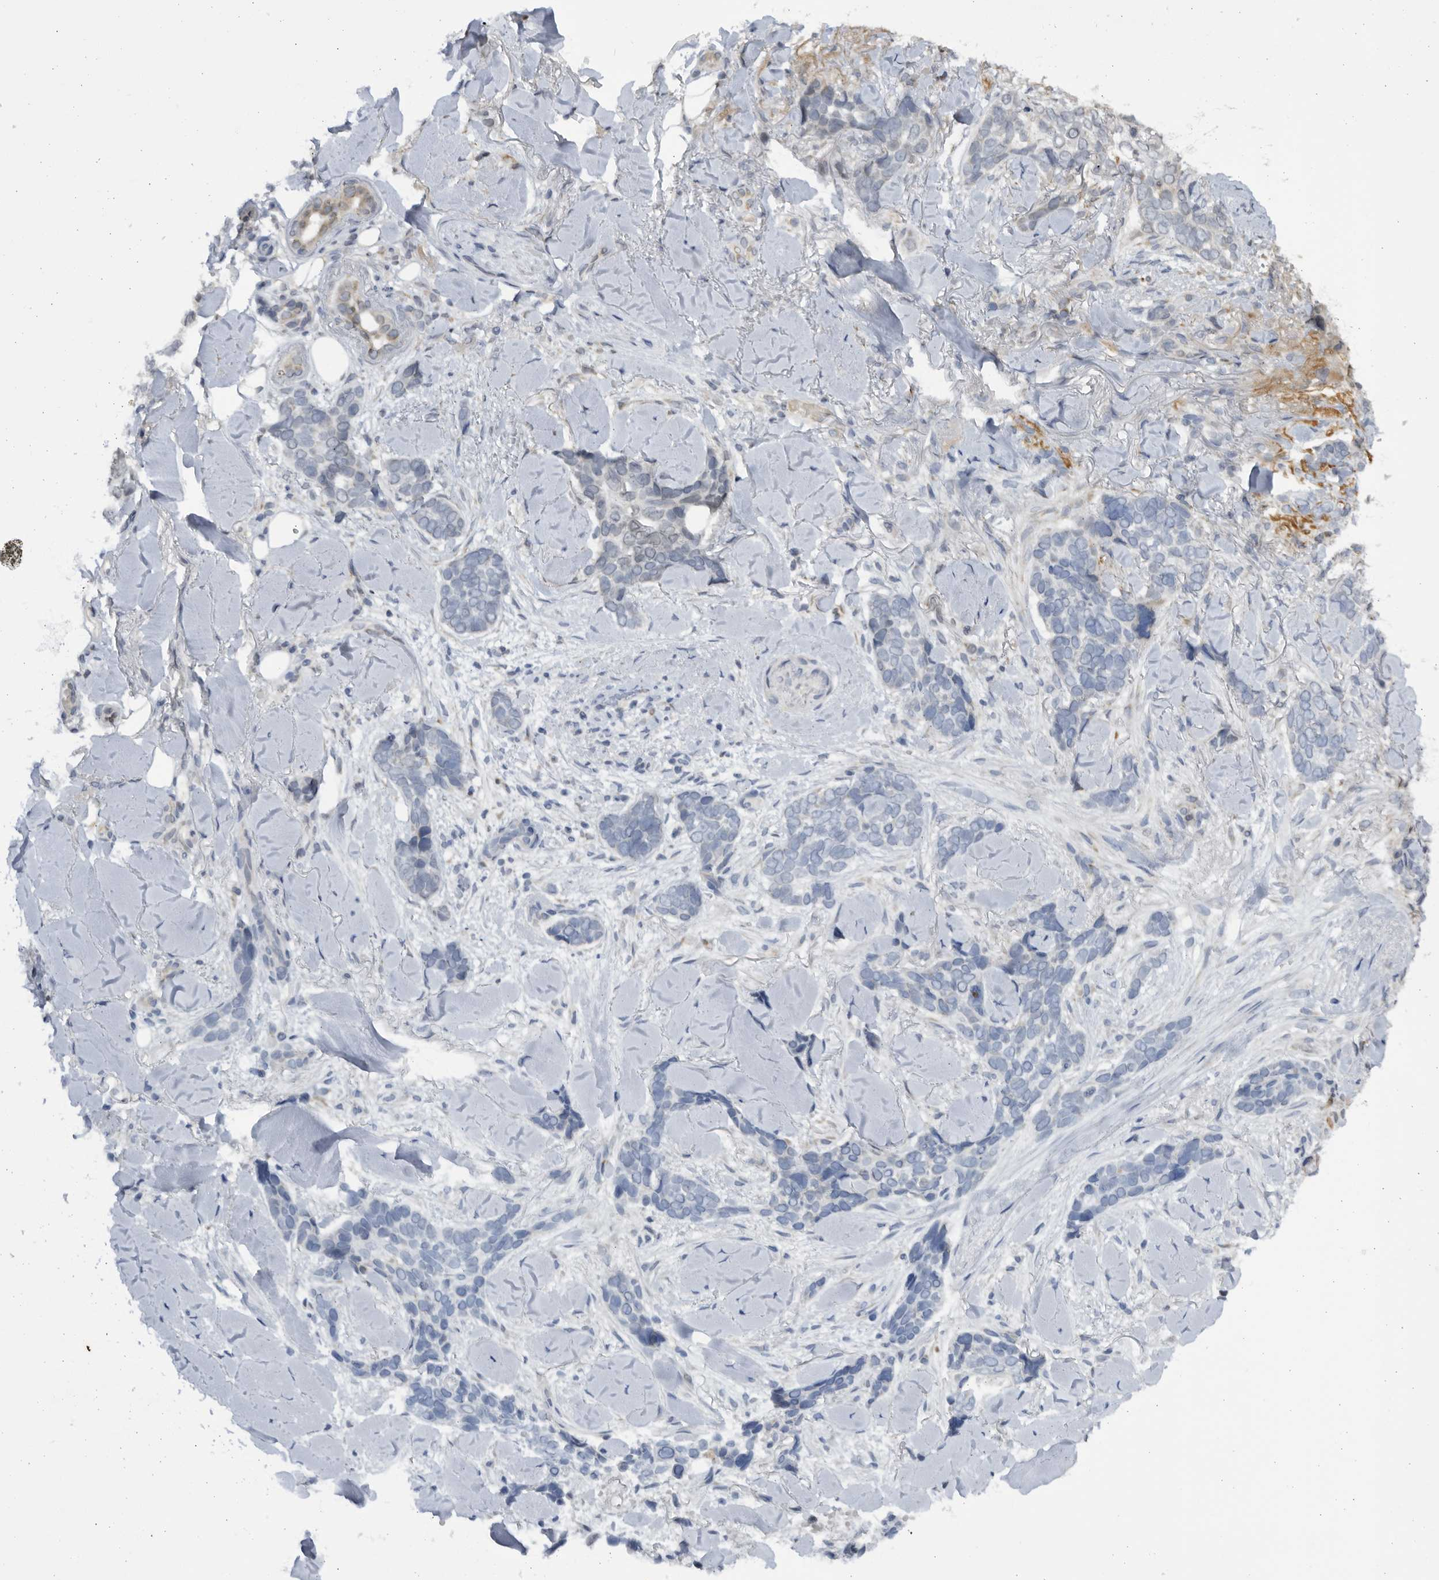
{"staining": {"intensity": "negative", "quantity": "none", "location": "none"}, "tissue": "skin cancer", "cell_type": "Tumor cells", "image_type": "cancer", "snomed": [{"axis": "morphology", "description": "Basal cell carcinoma"}, {"axis": "topography", "description": "Skin"}], "caption": "Histopathology image shows no significant protein positivity in tumor cells of skin cancer (basal cell carcinoma).", "gene": "SLC25A22", "patient": {"sex": "female", "age": 82}}